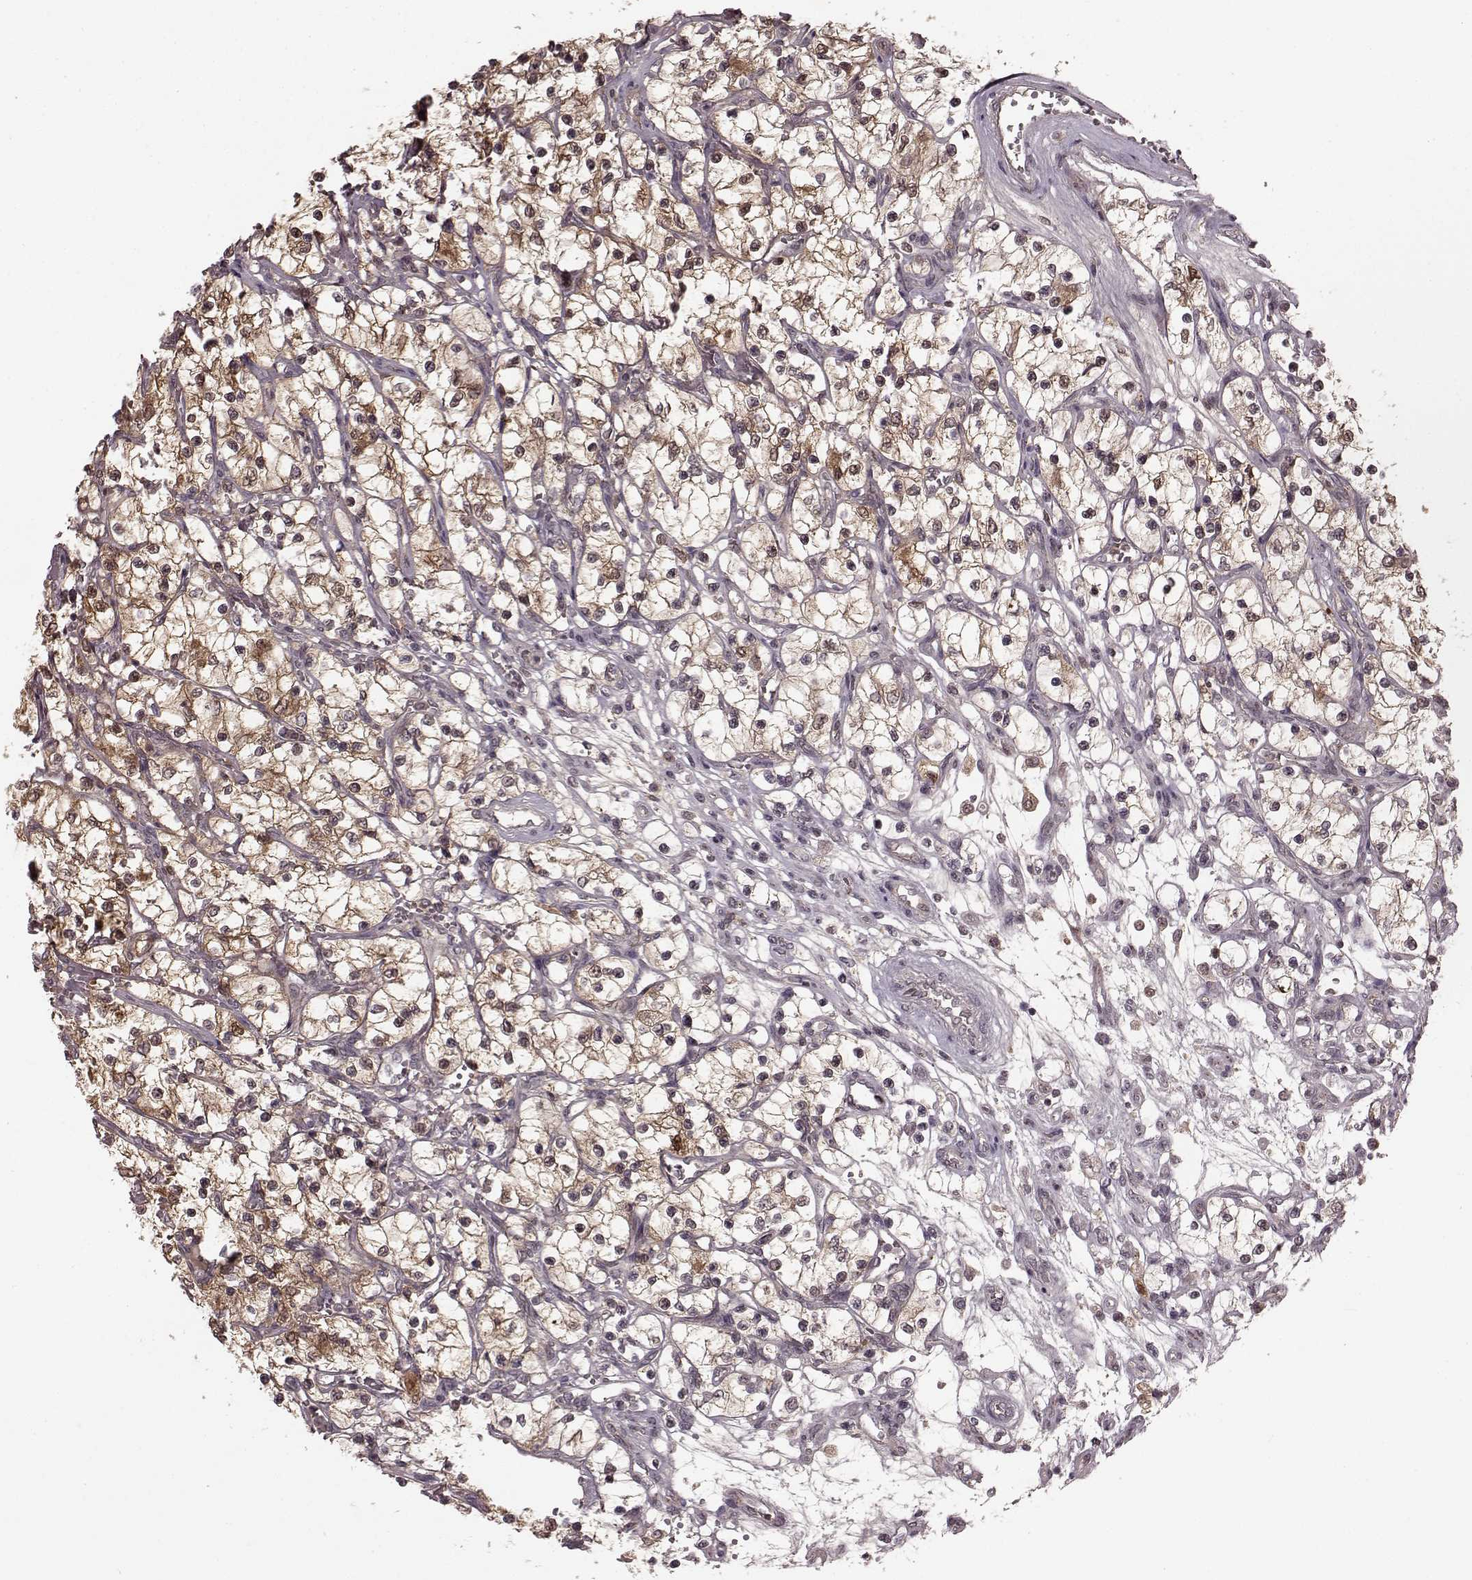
{"staining": {"intensity": "weak", "quantity": "25%-75%", "location": "cytoplasmic/membranous,nuclear"}, "tissue": "renal cancer", "cell_type": "Tumor cells", "image_type": "cancer", "snomed": [{"axis": "morphology", "description": "Adenocarcinoma, NOS"}, {"axis": "topography", "description": "Kidney"}], "caption": "Immunohistochemical staining of human adenocarcinoma (renal) displays low levels of weak cytoplasmic/membranous and nuclear protein staining in approximately 25%-75% of tumor cells. (brown staining indicates protein expression, while blue staining denotes nuclei).", "gene": "GSS", "patient": {"sex": "female", "age": 69}}